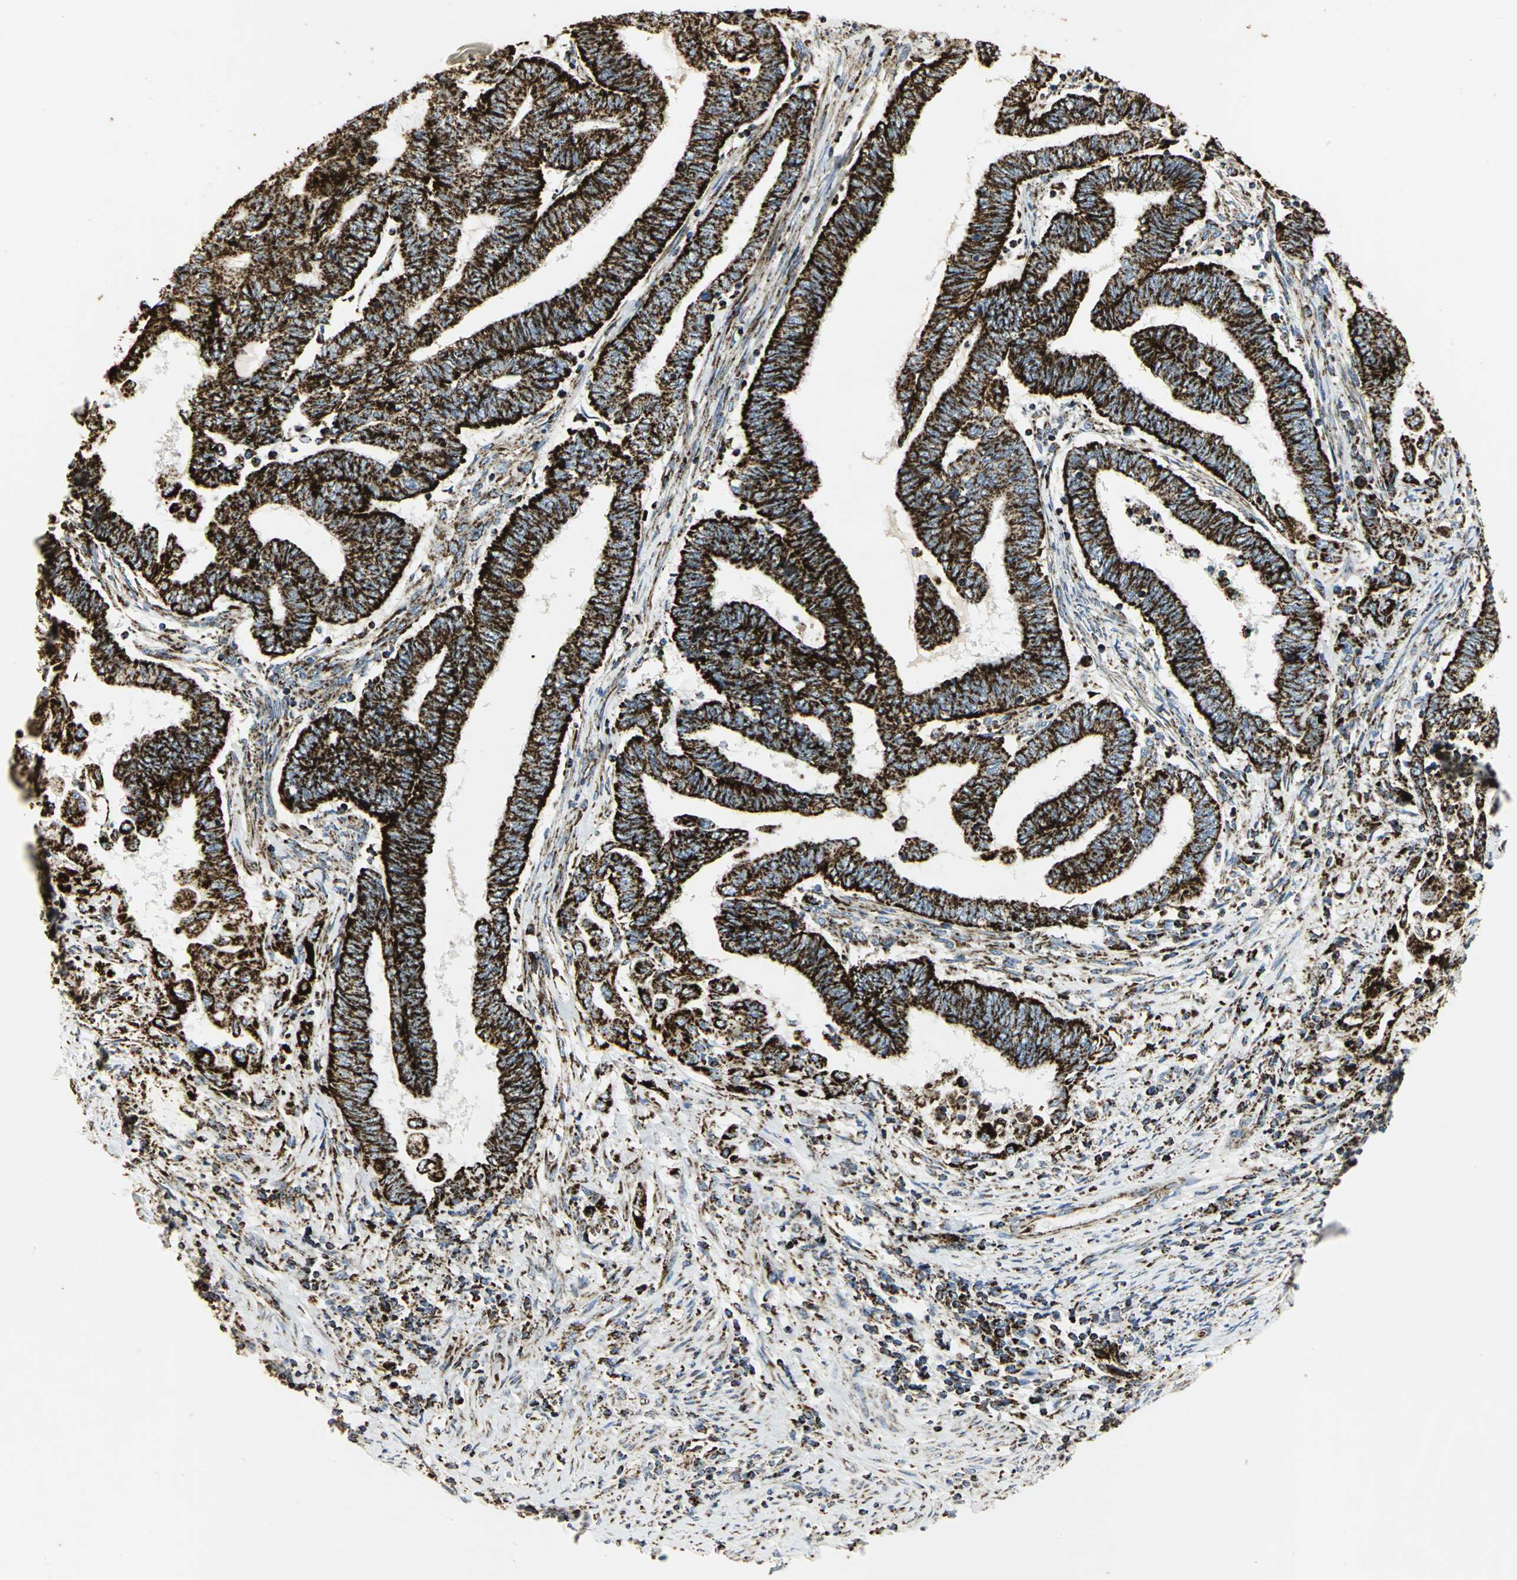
{"staining": {"intensity": "strong", "quantity": ">75%", "location": "cytoplasmic/membranous"}, "tissue": "endometrial cancer", "cell_type": "Tumor cells", "image_type": "cancer", "snomed": [{"axis": "morphology", "description": "Adenocarcinoma, NOS"}, {"axis": "topography", "description": "Uterus"}, {"axis": "topography", "description": "Endometrium"}], "caption": "This image shows endometrial cancer (adenocarcinoma) stained with IHC to label a protein in brown. The cytoplasmic/membranous of tumor cells show strong positivity for the protein. Nuclei are counter-stained blue.", "gene": "VDAC1", "patient": {"sex": "female", "age": 70}}